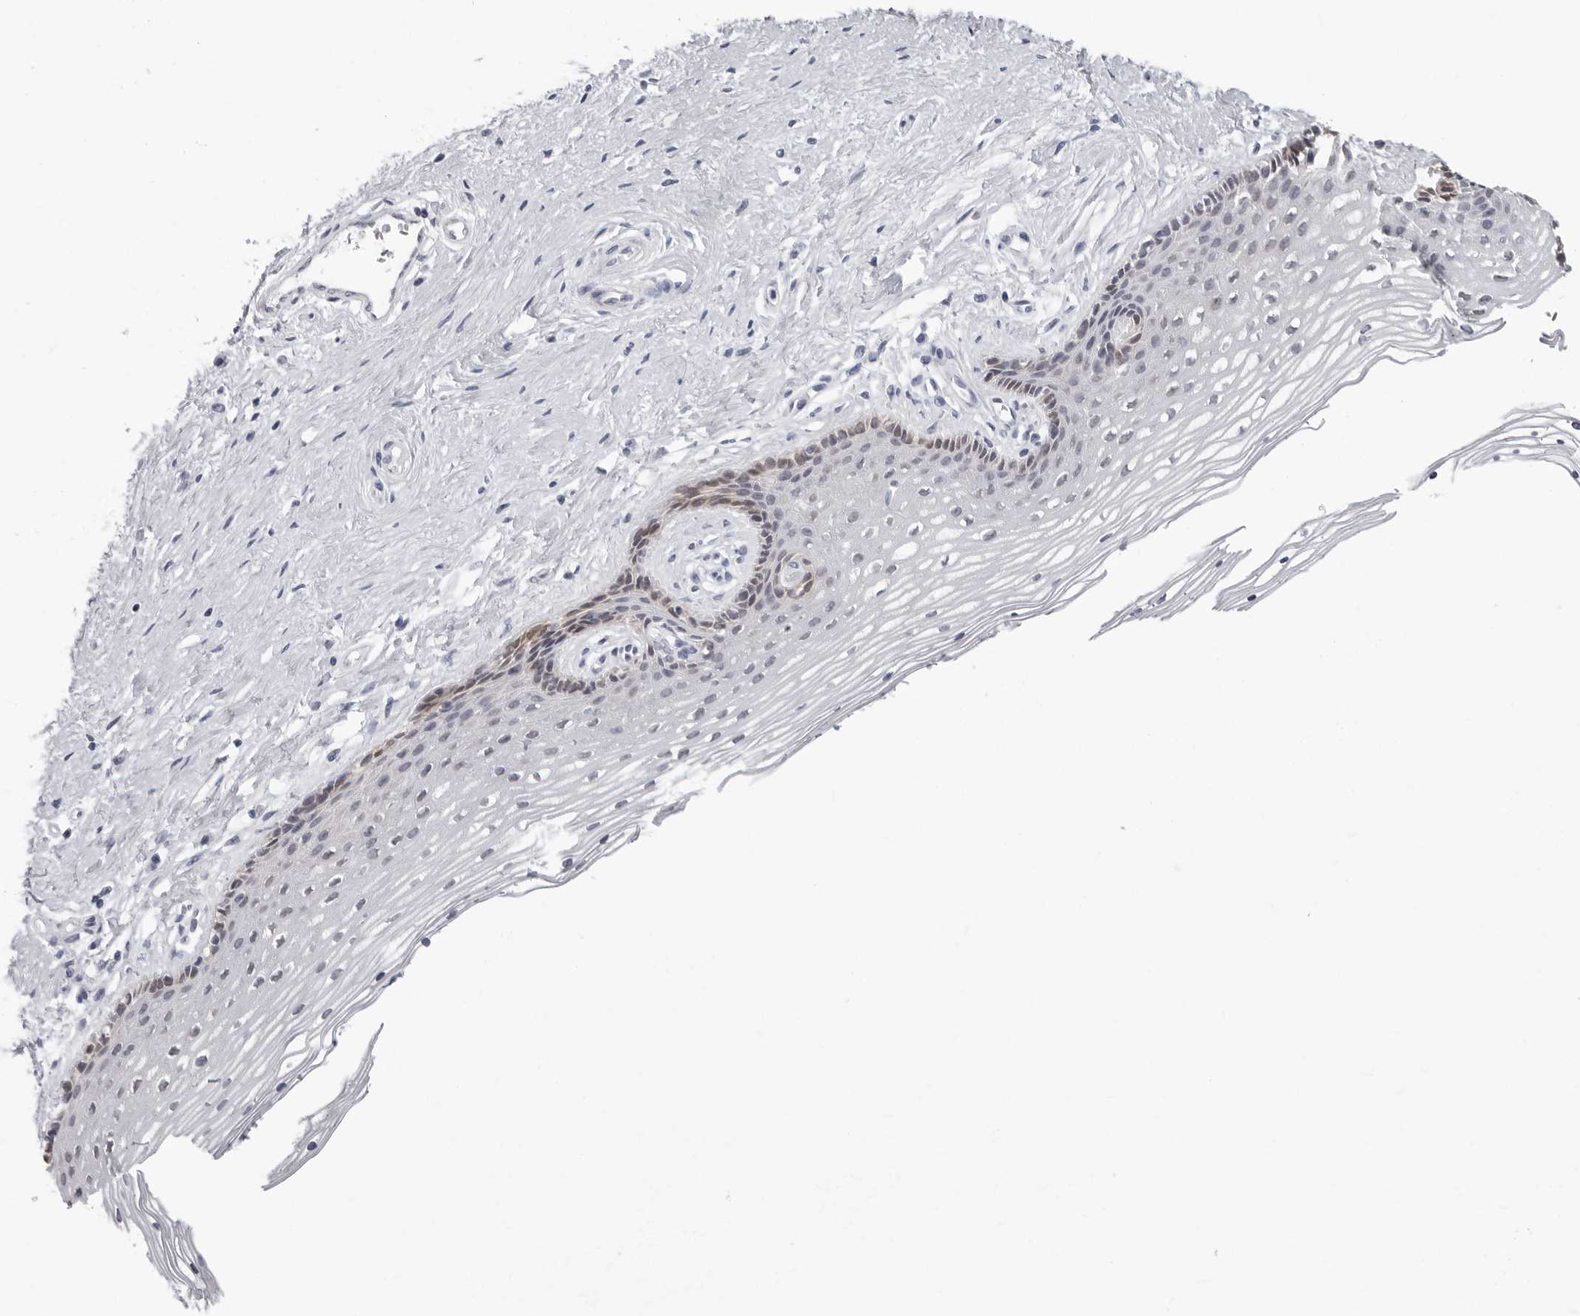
{"staining": {"intensity": "moderate", "quantity": "<25%", "location": "cytoplasmic/membranous"}, "tissue": "vagina", "cell_type": "Squamous epithelial cells", "image_type": "normal", "snomed": [{"axis": "morphology", "description": "Normal tissue, NOS"}, {"axis": "topography", "description": "Vagina"}], "caption": "The histopathology image reveals immunohistochemical staining of normal vagina. There is moderate cytoplasmic/membranous expression is seen in about <25% of squamous epithelial cells. The staining was performed using DAB (3,3'-diaminobenzidine) to visualize the protein expression in brown, while the nuclei were stained in blue with hematoxylin (Magnification: 20x).", "gene": "CCDC28B", "patient": {"sex": "female", "age": 46}}